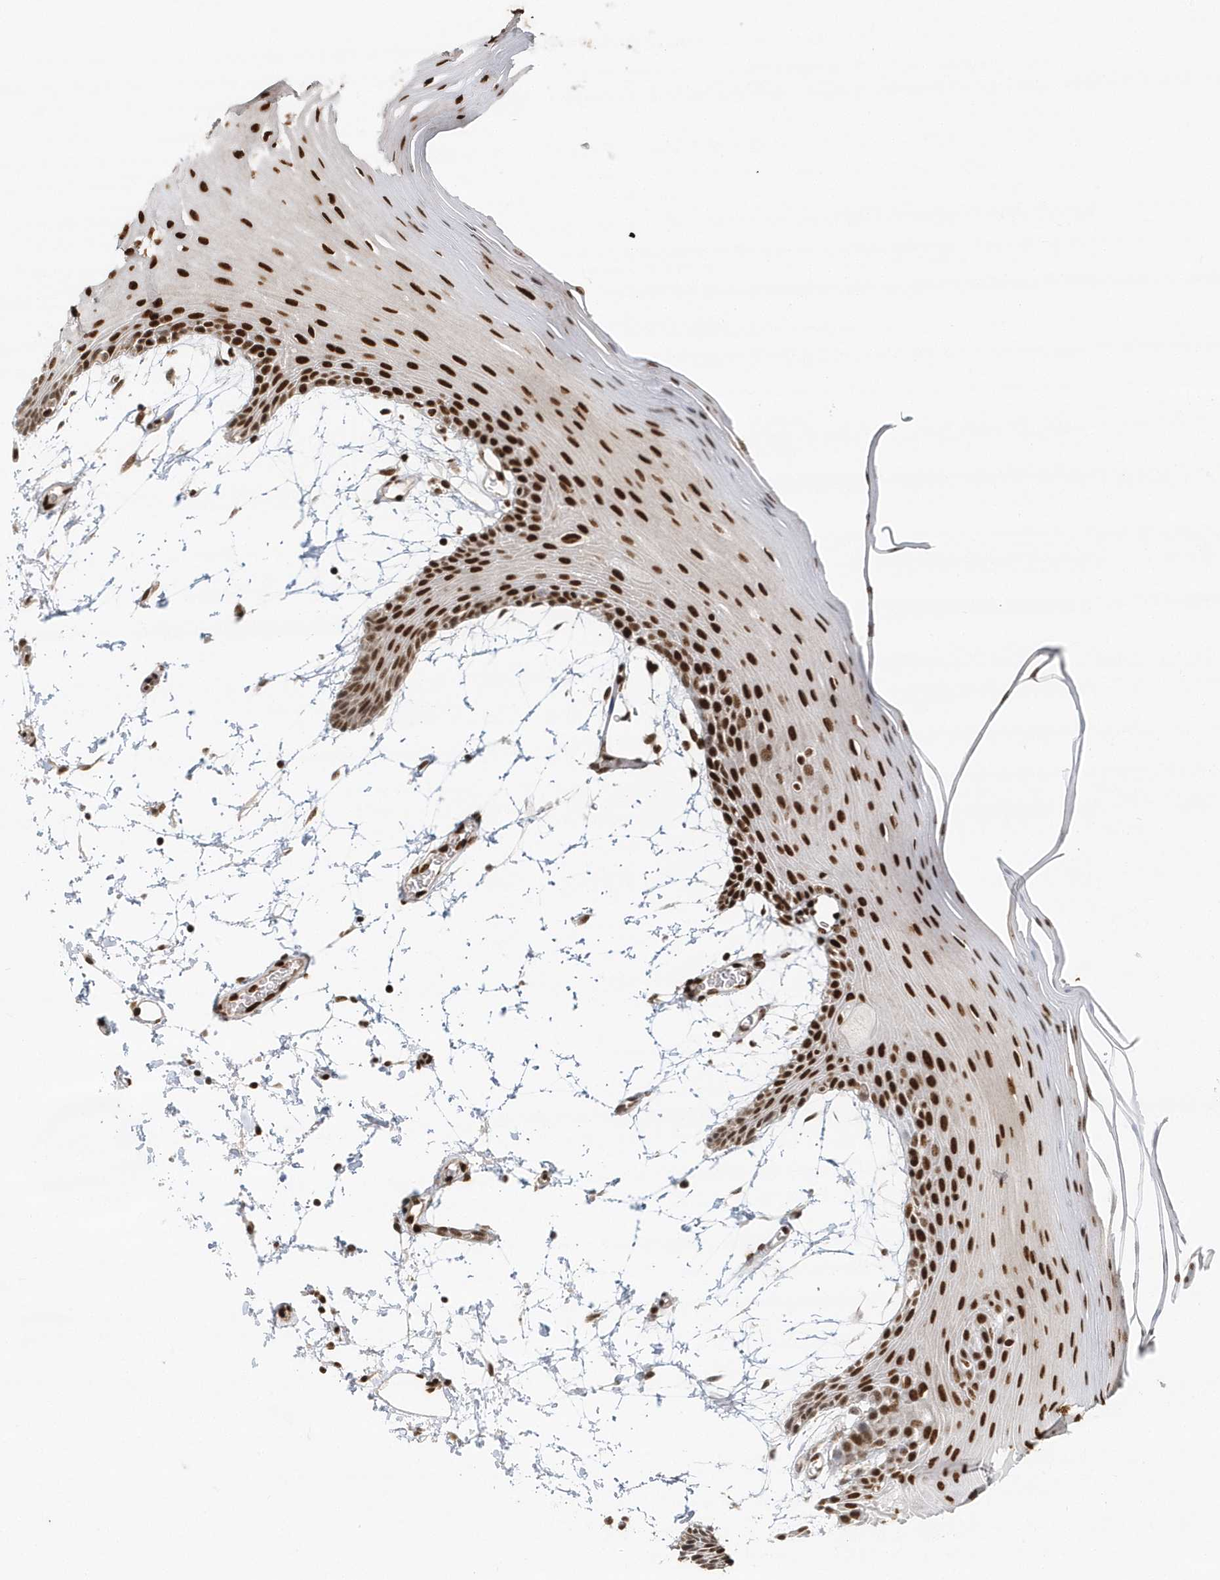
{"staining": {"intensity": "strong", "quantity": ">75%", "location": "nuclear"}, "tissue": "oral mucosa", "cell_type": "Squamous epithelial cells", "image_type": "normal", "snomed": [{"axis": "morphology", "description": "Normal tissue, NOS"}, {"axis": "topography", "description": "Skeletal muscle"}, {"axis": "topography", "description": "Oral tissue"}, {"axis": "topography", "description": "Salivary gland"}, {"axis": "topography", "description": "Peripheral nerve tissue"}], "caption": "Immunohistochemical staining of unremarkable oral mucosa shows high levels of strong nuclear expression in approximately >75% of squamous epithelial cells.", "gene": "SUMO2", "patient": {"sex": "male", "age": 54}}